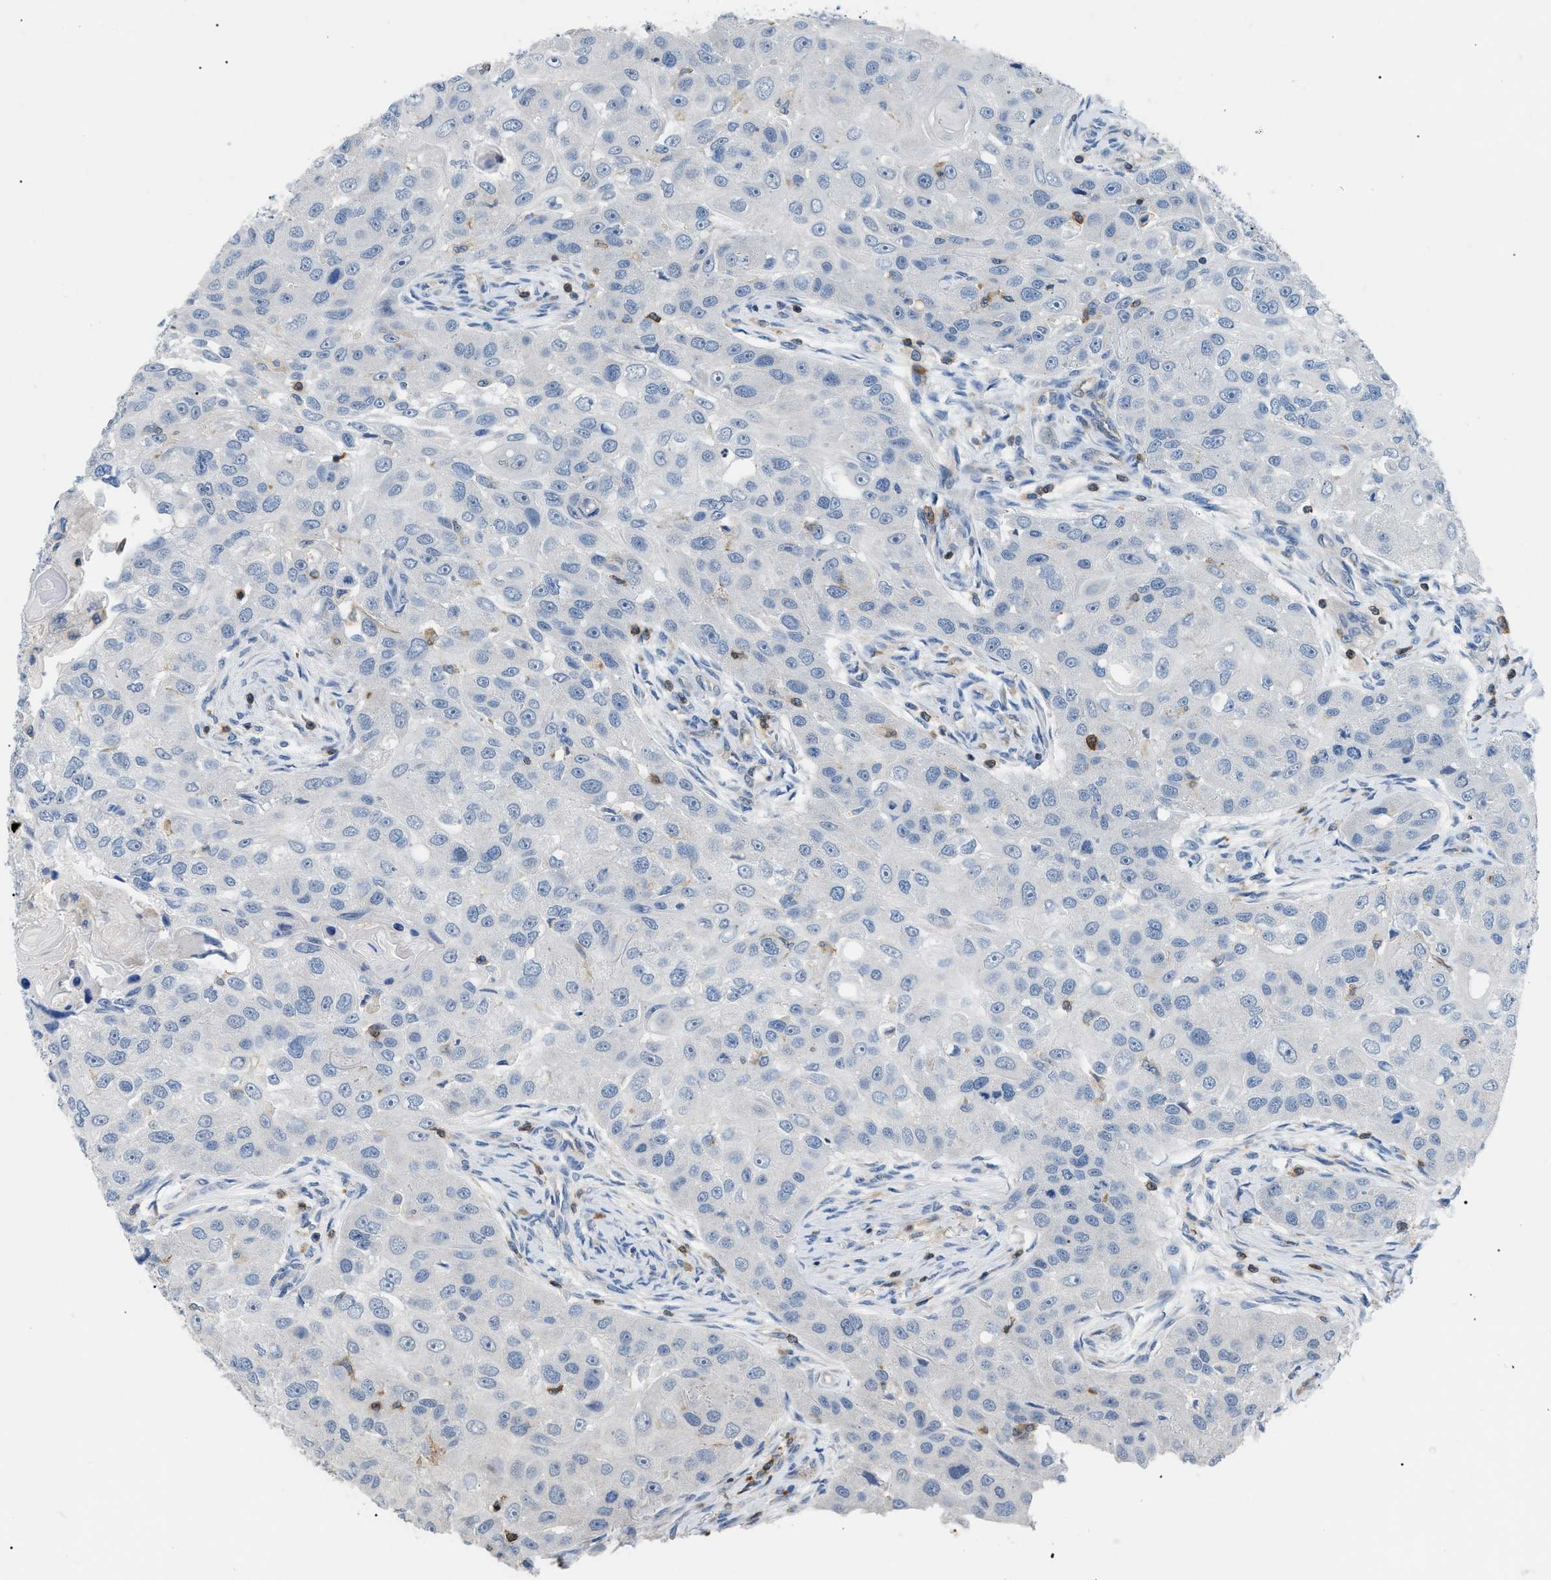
{"staining": {"intensity": "negative", "quantity": "none", "location": "none"}, "tissue": "head and neck cancer", "cell_type": "Tumor cells", "image_type": "cancer", "snomed": [{"axis": "morphology", "description": "Normal tissue, NOS"}, {"axis": "morphology", "description": "Squamous cell carcinoma, NOS"}, {"axis": "topography", "description": "Skeletal muscle"}, {"axis": "topography", "description": "Head-Neck"}], "caption": "The image reveals no staining of tumor cells in head and neck squamous cell carcinoma. (DAB (3,3'-diaminobenzidine) immunohistochemistry, high magnification).", "gene": "INPP5D", "patient": {"sex": "male", "age": 51}}